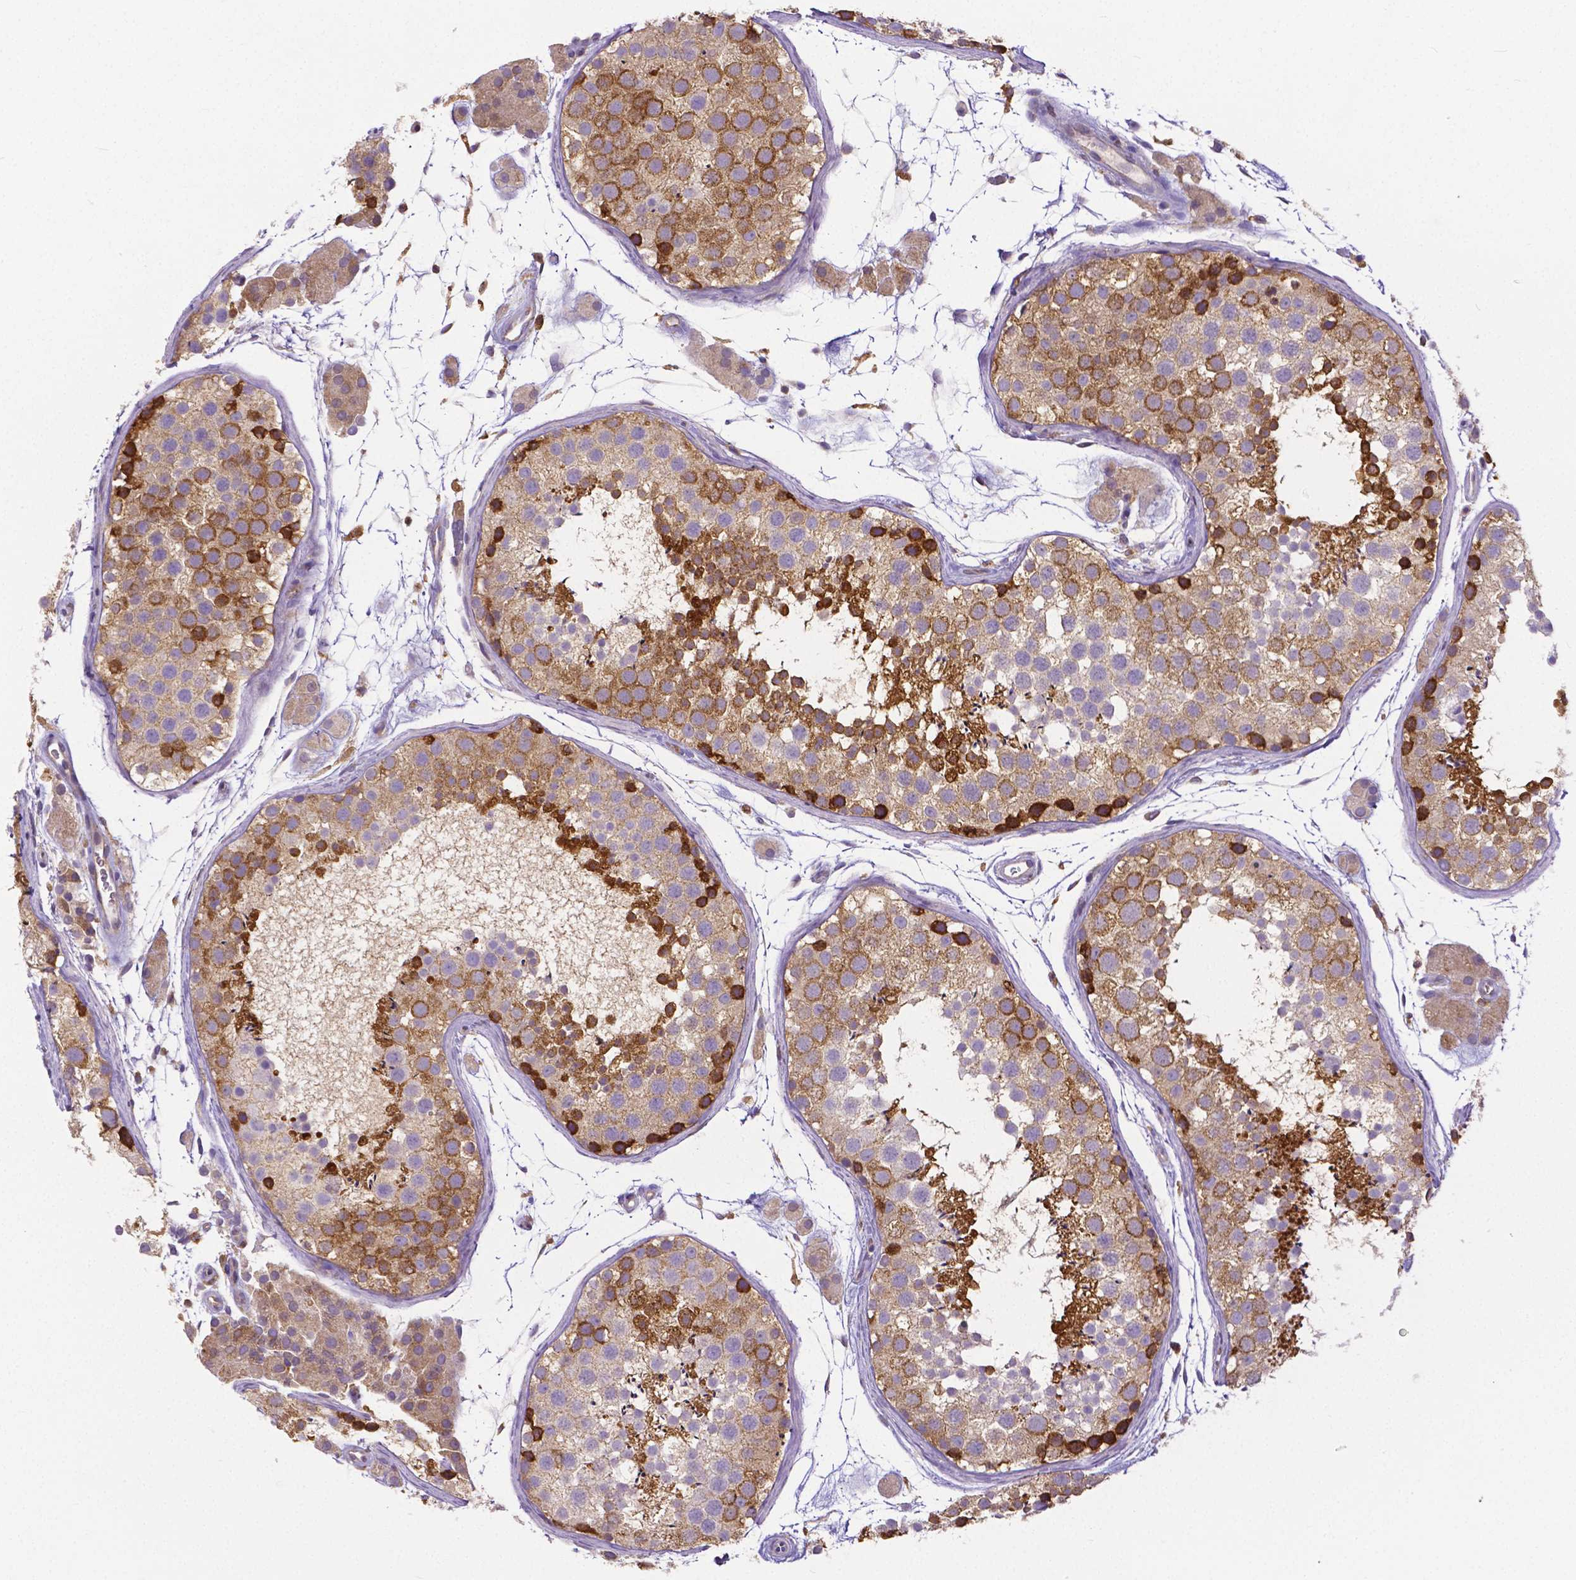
{"staining": {"intensity": "strong", "quantity": "<25%", "location": "cytoplasmic/membranous"}, "tissue": "testis", "cell_type": "Cells in seminiferous ducts", "image_type": "normal", "snomed": [{"axis": "morphology", "description": "Normal tissue, NOS"}, {"axis": "topography", "description": "Testis"}], "caption": "A medium amount of strong cytoplasmic/membranous staining is seen in approximately <25% of cells in seminiferous ducts in normal testis. (brown staining indicates protein expression, while blue staining denotes nuclei).", "gene": "DICER1", "patient": {"sex": "male", "age": 41}}